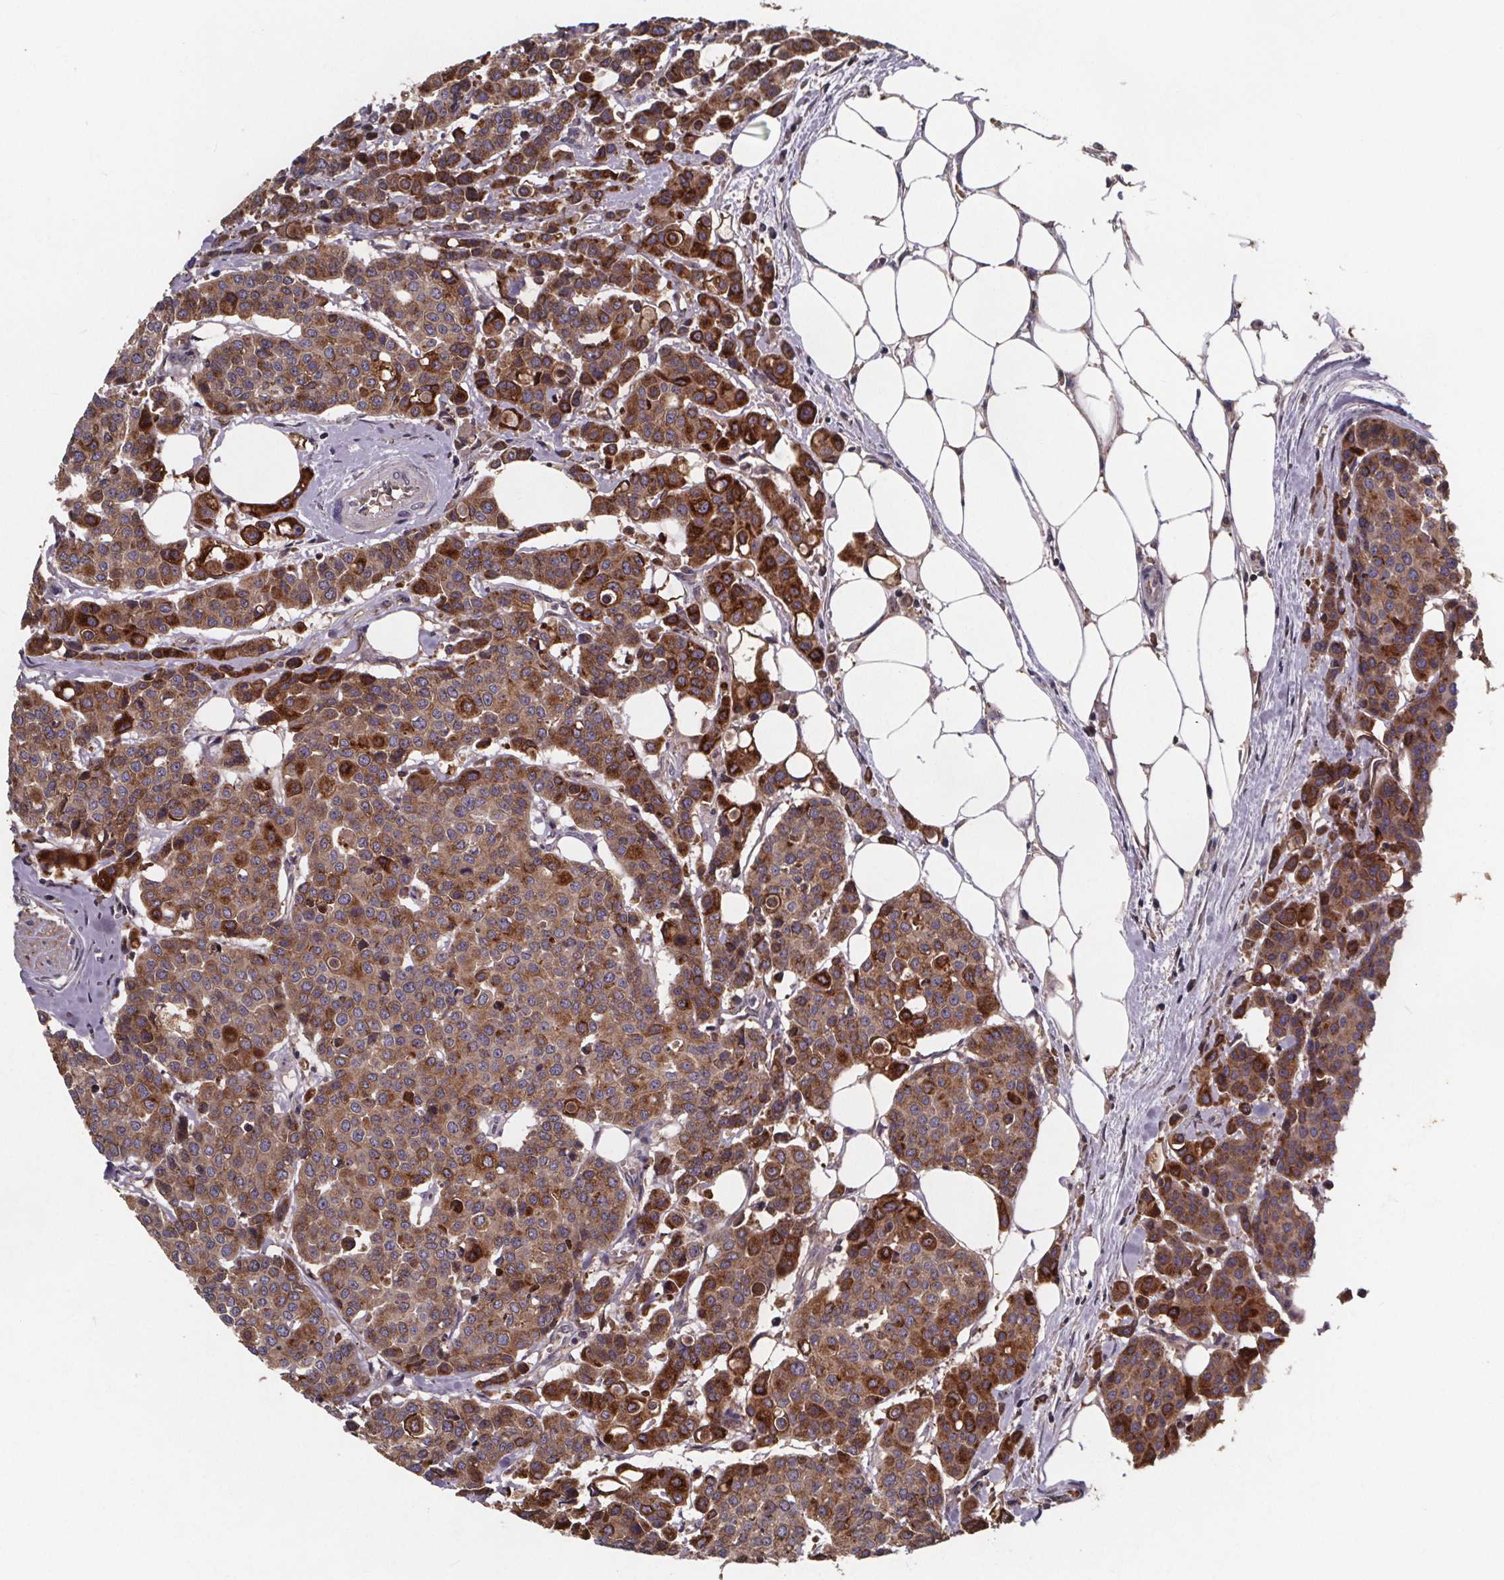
{"staining": {"intensity": "strong", "quantity": ">75%", "location": "cytoplasmic/membranous"}, "tissue": "carcinoid", "cell_type": "Tumor cells", "image_type": "cancer", "snomed": [{"axis": "morphology", "description": "Carcinoid, malignant, NOS"}, {"axis": "topography", "description": "Colon"}], "caption": "This is an image of immunohistochemistry staining of carcinoid, which shows strong expression in the cytoplasmic/membranous of tumor cells.", "gene": "FASTKD3", "patient": {"sex": "male", "age": 81}}